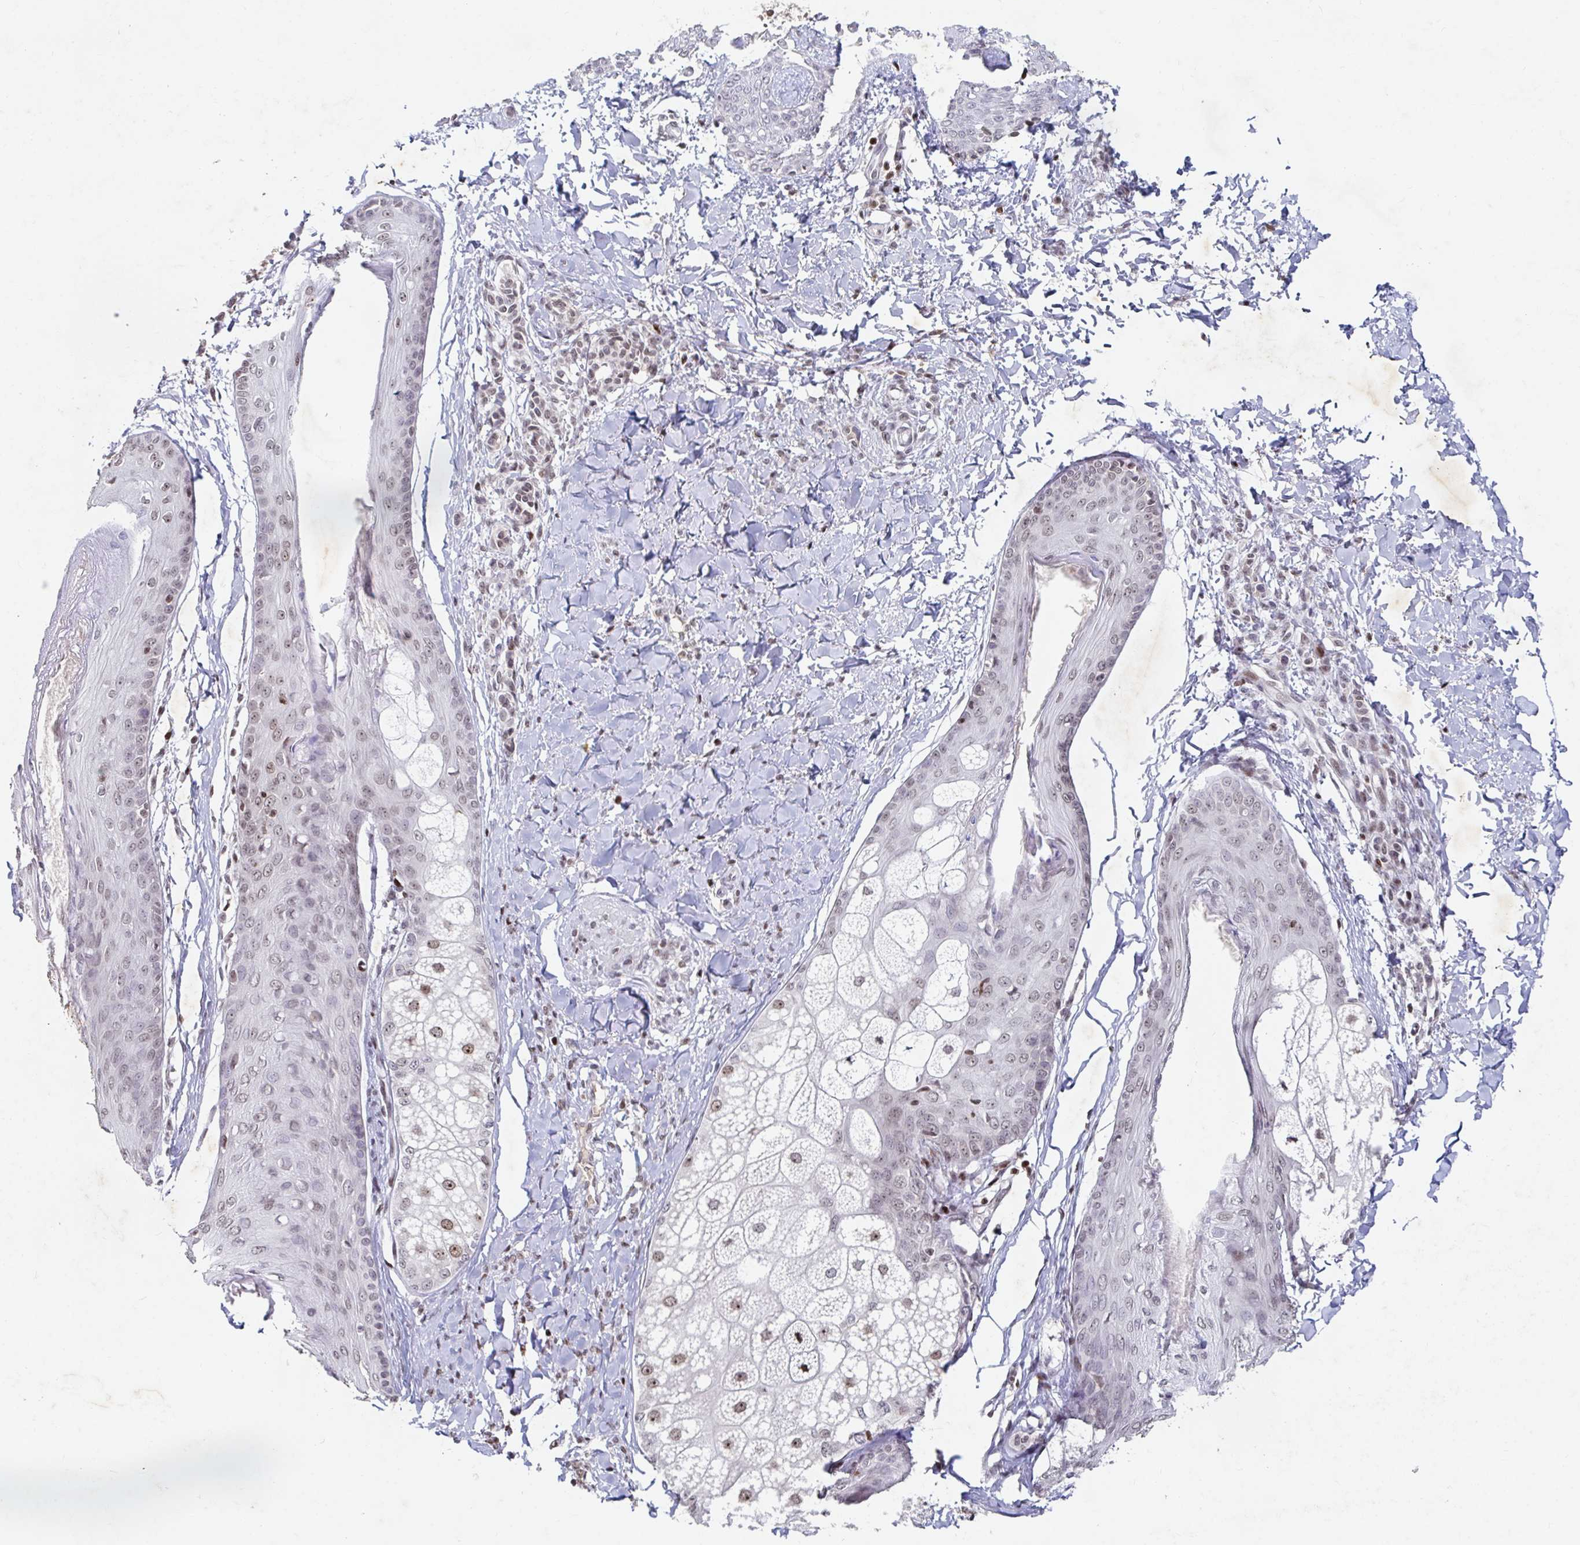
{"staining": {"intensity": "weak", "quantity": ">75%", "location": "nuclear"}, "tissue": "skin", "cell_type": "Fibroblasts", "image_type": "normal", "snomed": [{"axis": "morphology", "description": "Normal tissue, NOS"}, {"axis": "topography", "description": "Skin"}], "caption": "IHC of normal skin exhibits low levels of weak nuclear positivity in approximately >75% of fibroblasts.", "gene": "C19orf53", "patient": {"sex": "male", "age": 16}}